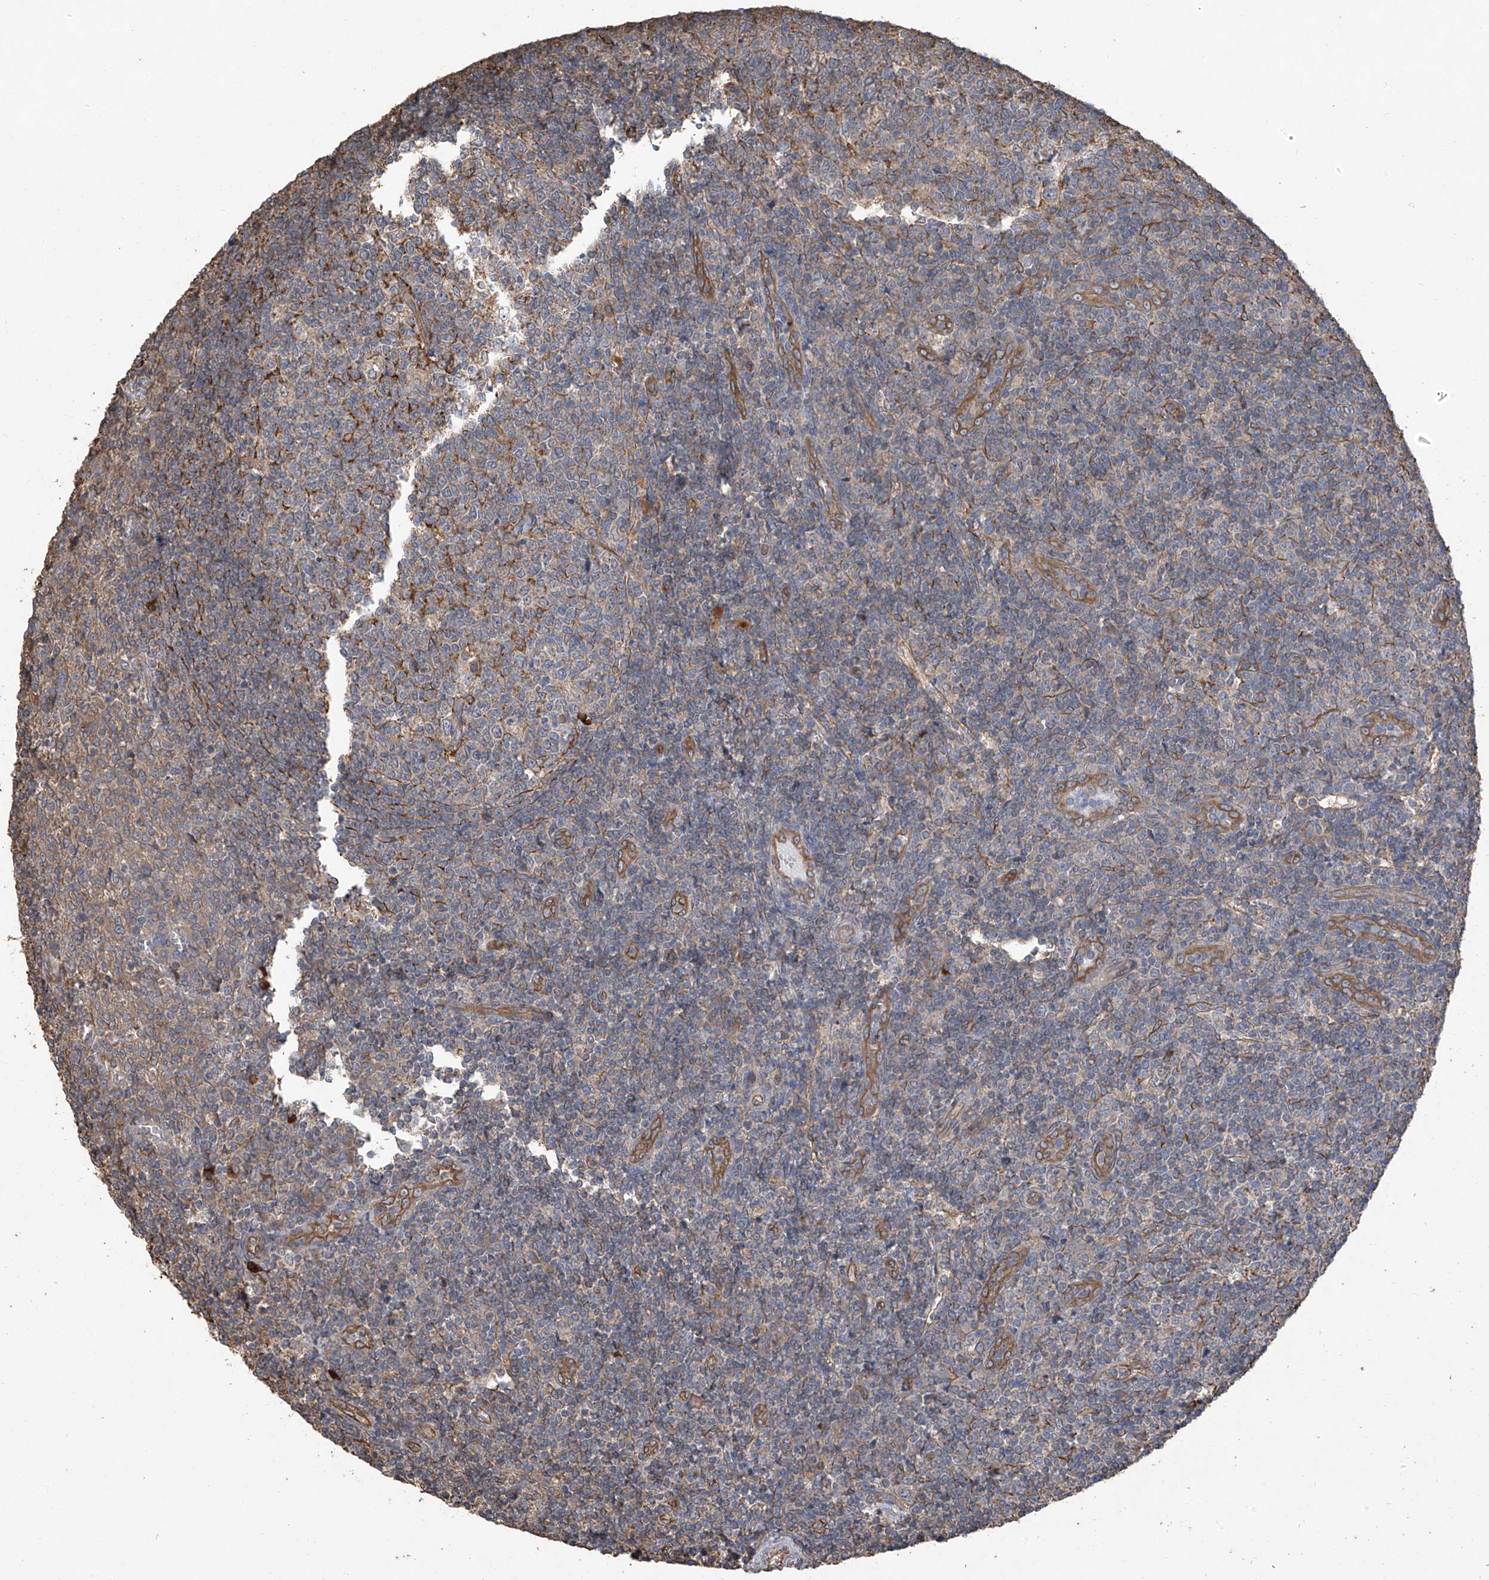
{"staining": {"intensity": "weak", "quantity": "25%-75%", "location": "cytoplasmic/membranous"}, "tissue": "tonsil", "cell_type": "Germinal center cells", "image_type": "normal", "snomed": [{"axis": "morphology", "description": "Normal tissue, NOS"}, {"axis": "topography", "description": "Tonsil"}], "caption": "Immunohistochemical staining of unremarkable human tonsil reveals 25%-75% levels of weak cytoplasmic/membranous protein expression in approximately 25%-75% of germinal center cells. The protein is shown in brown color, while the nuclei are stained blue.", "gene": "AGBL5", "patient": {"sex": "female", "age": 19}}